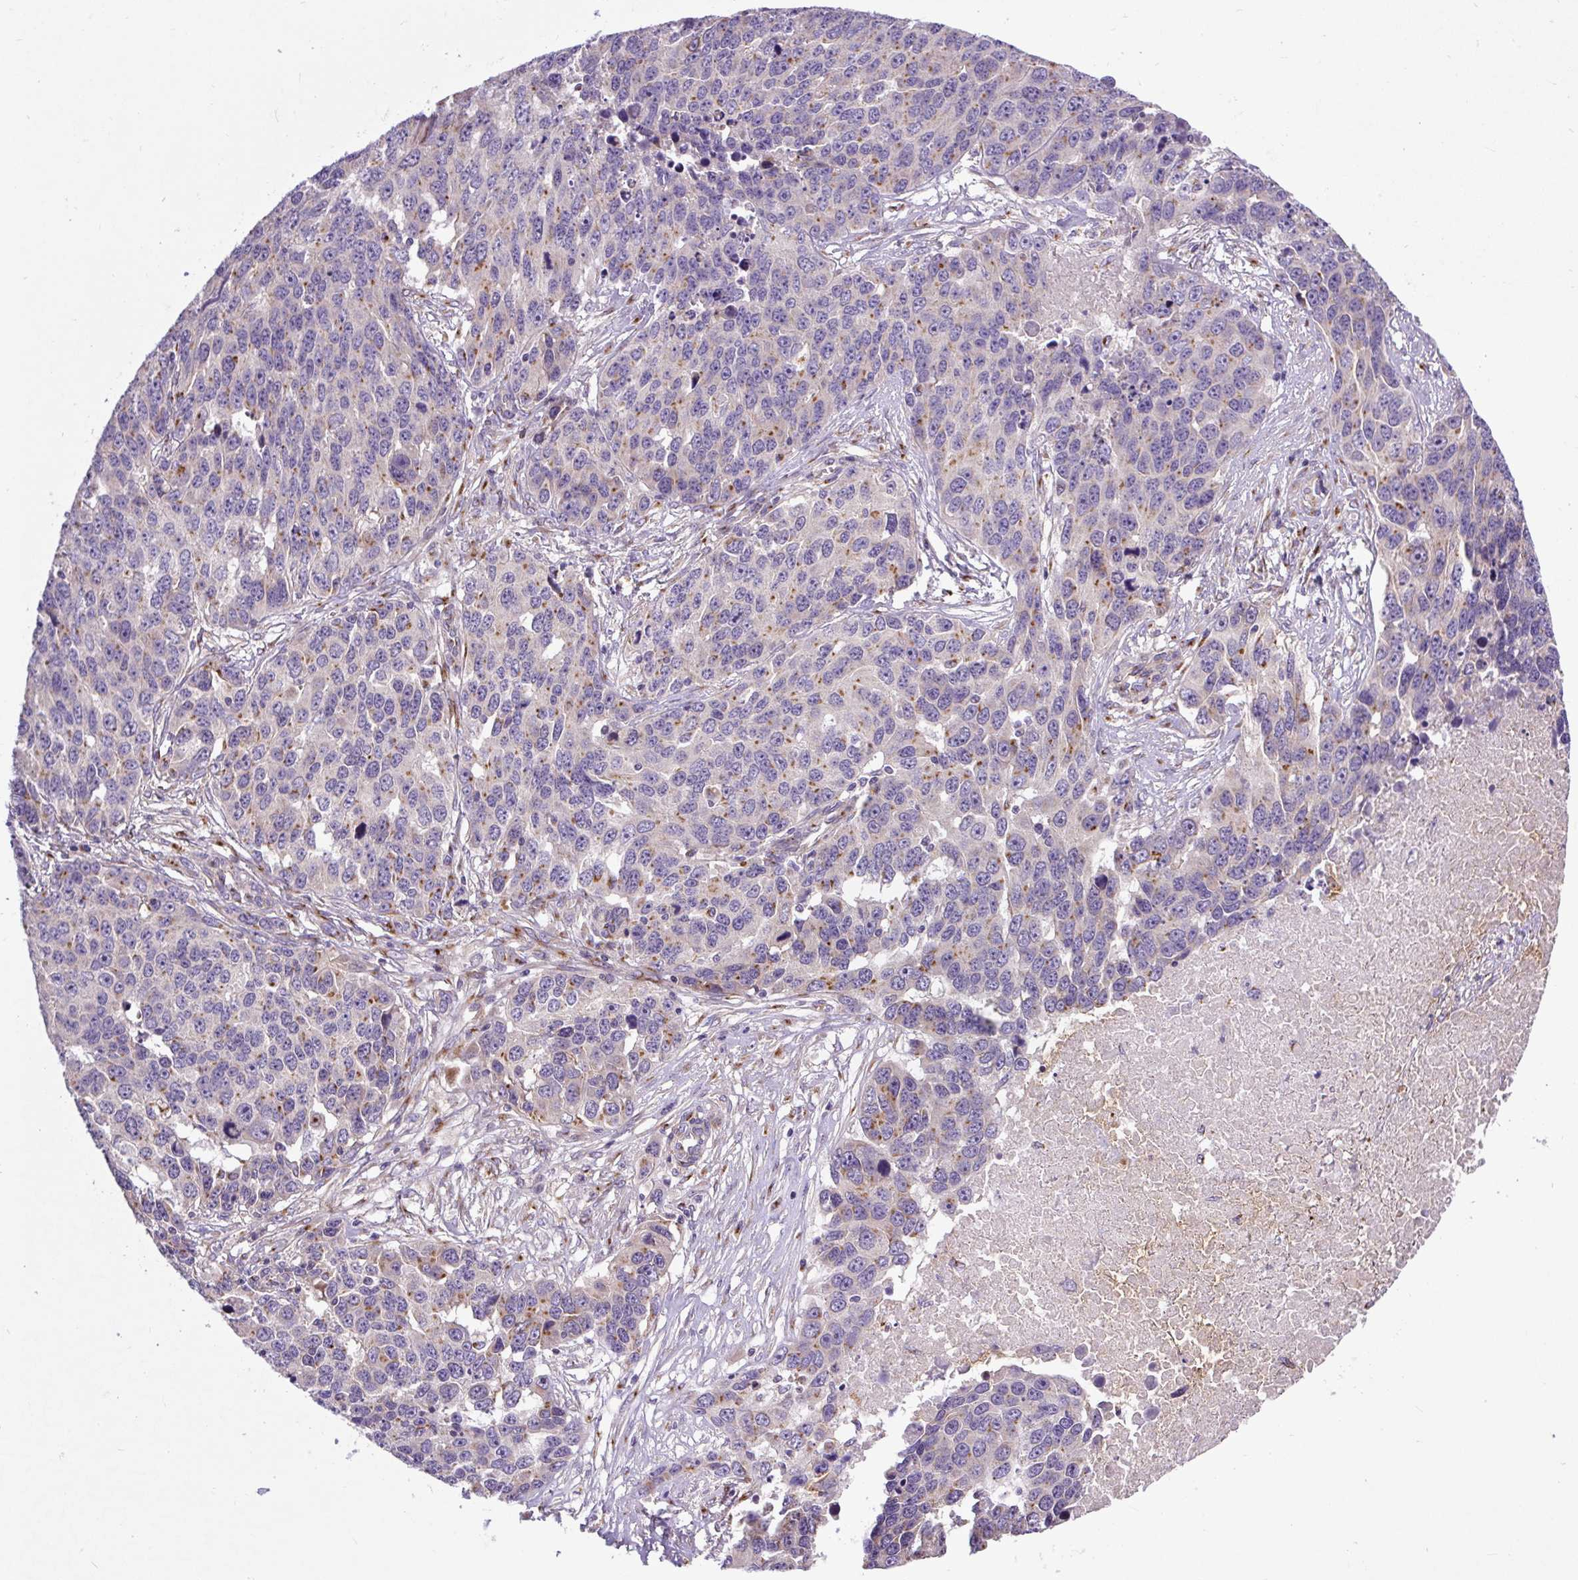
{"staining": {"intensity": "moderate", "quantity": "25%-75%", "location": "cytoplasmic/membranous"}, "tissue": "ovarian cancer", "cell_type": "Tumor cells", "image_type": "cancer", "snomed": [{"axis": "morphology", "description": "Cystadenocarcinoma, serous, NOS"}, {"axis": "topography", "description": "Ovary"}], "caption": "The immunohistochemical stain highlights moderate cytoplasmic/membranous positivity in tumor cells of ovarian cancer tissue. (Brightfield microscopy of DAB IHC at high magnification).", "gene": "MSMP", "patient": {"sex": "female", "age": 76}}